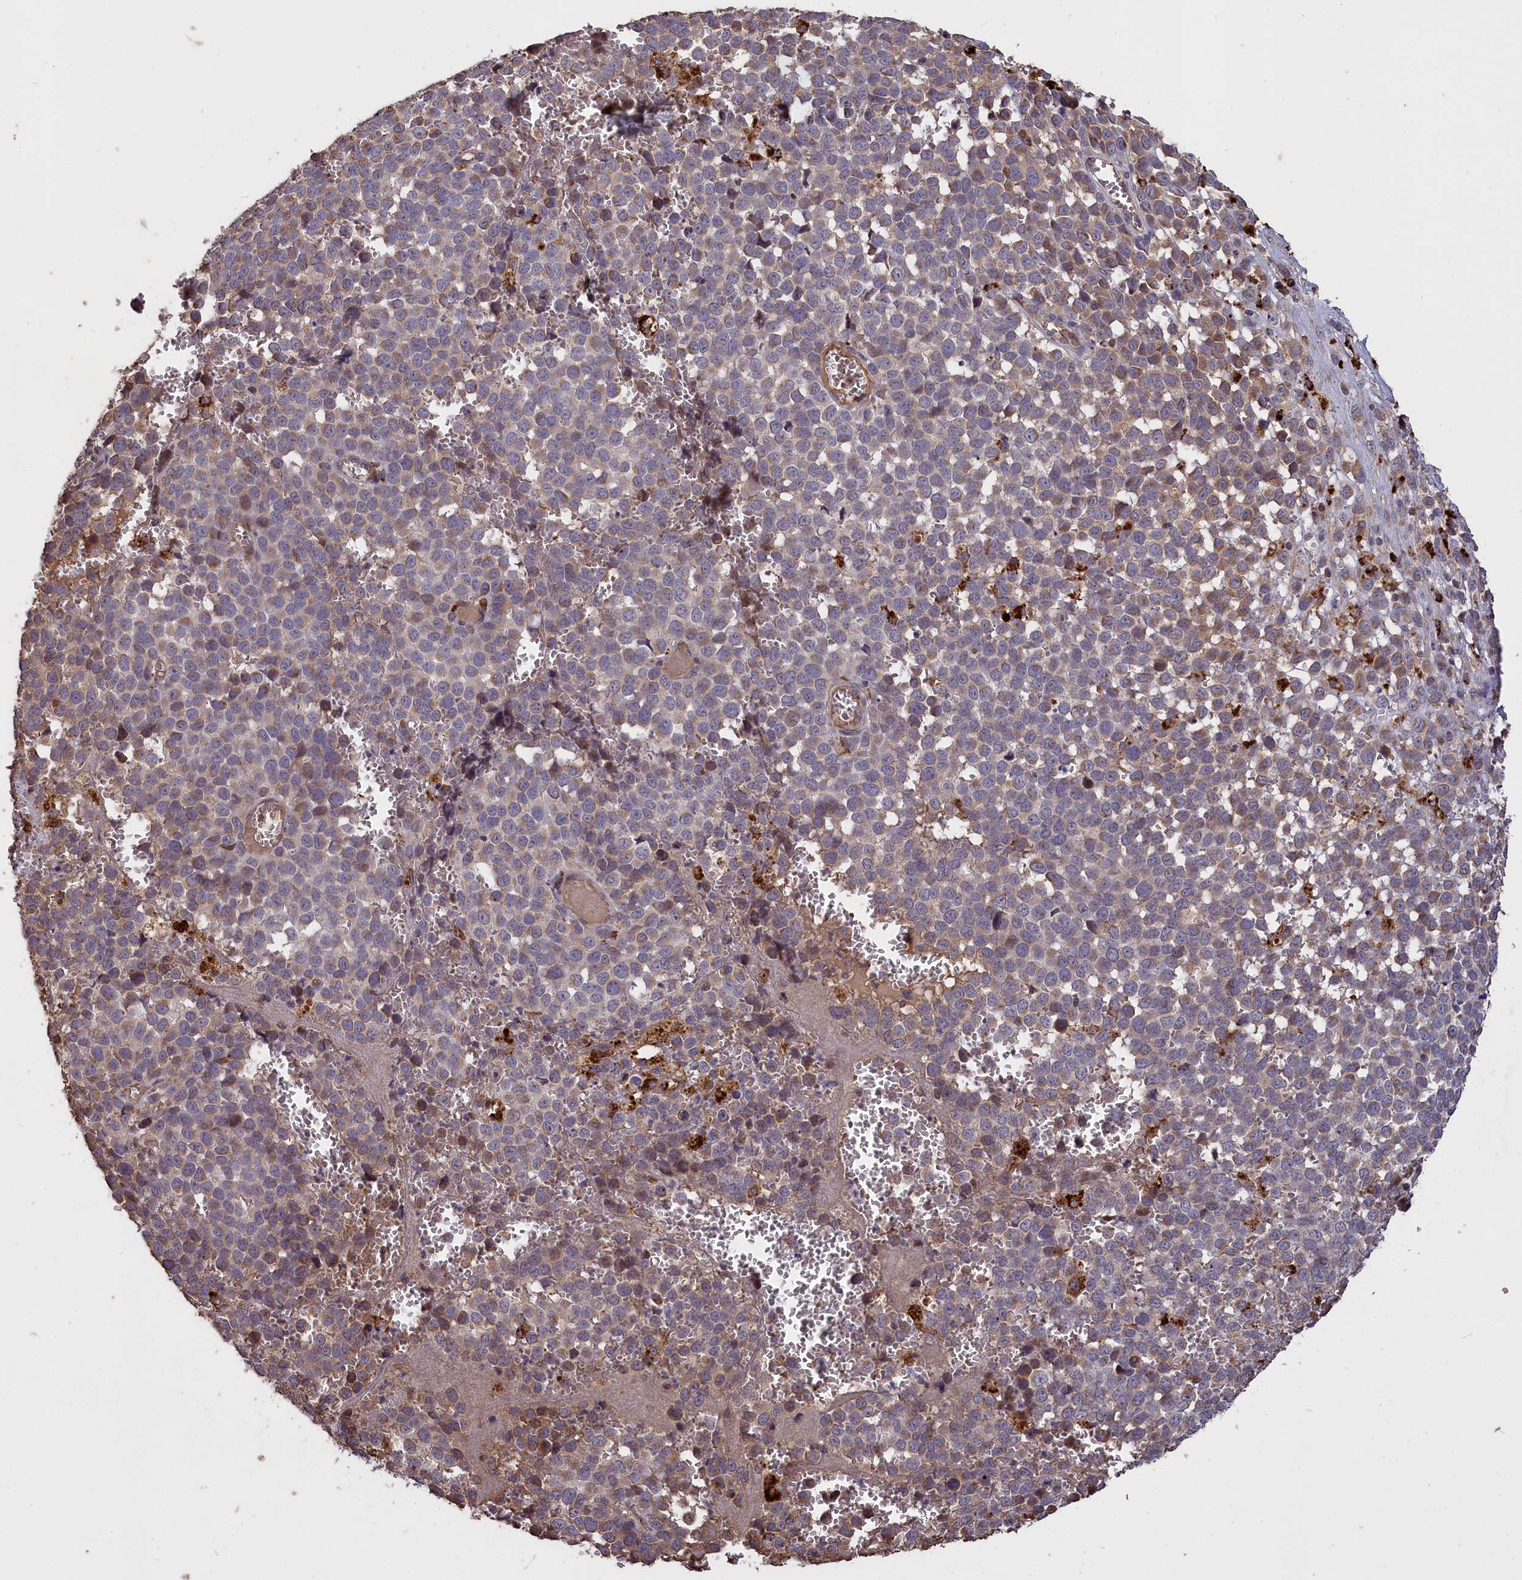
{"staining": {"intensity": "weak", "quantity": "25%-75%", "location": "cytoplasmic/membranous"}, "tissue": "melanoma", "cell_type": "Tumor cells", "image_type": "cancer", "snomed": [{"axis": "morphology", "description": "Malignant melanoma, NOS"}, {"axis": "topography", "description": "Nose, NOS"}], "caption": "Melanoma stained with immunohistochemistry (IHC) reveals weak cytoplasmic/membranous positivity in approximately 25%-75% of tumor cells. The protein of interest is stained brown, and the nuclei are stained in blue (DAB IHC with brightfield microscopy, high magnification).", "gene": "CLRN2", "patient": {"sex": "female", "age": 48}}